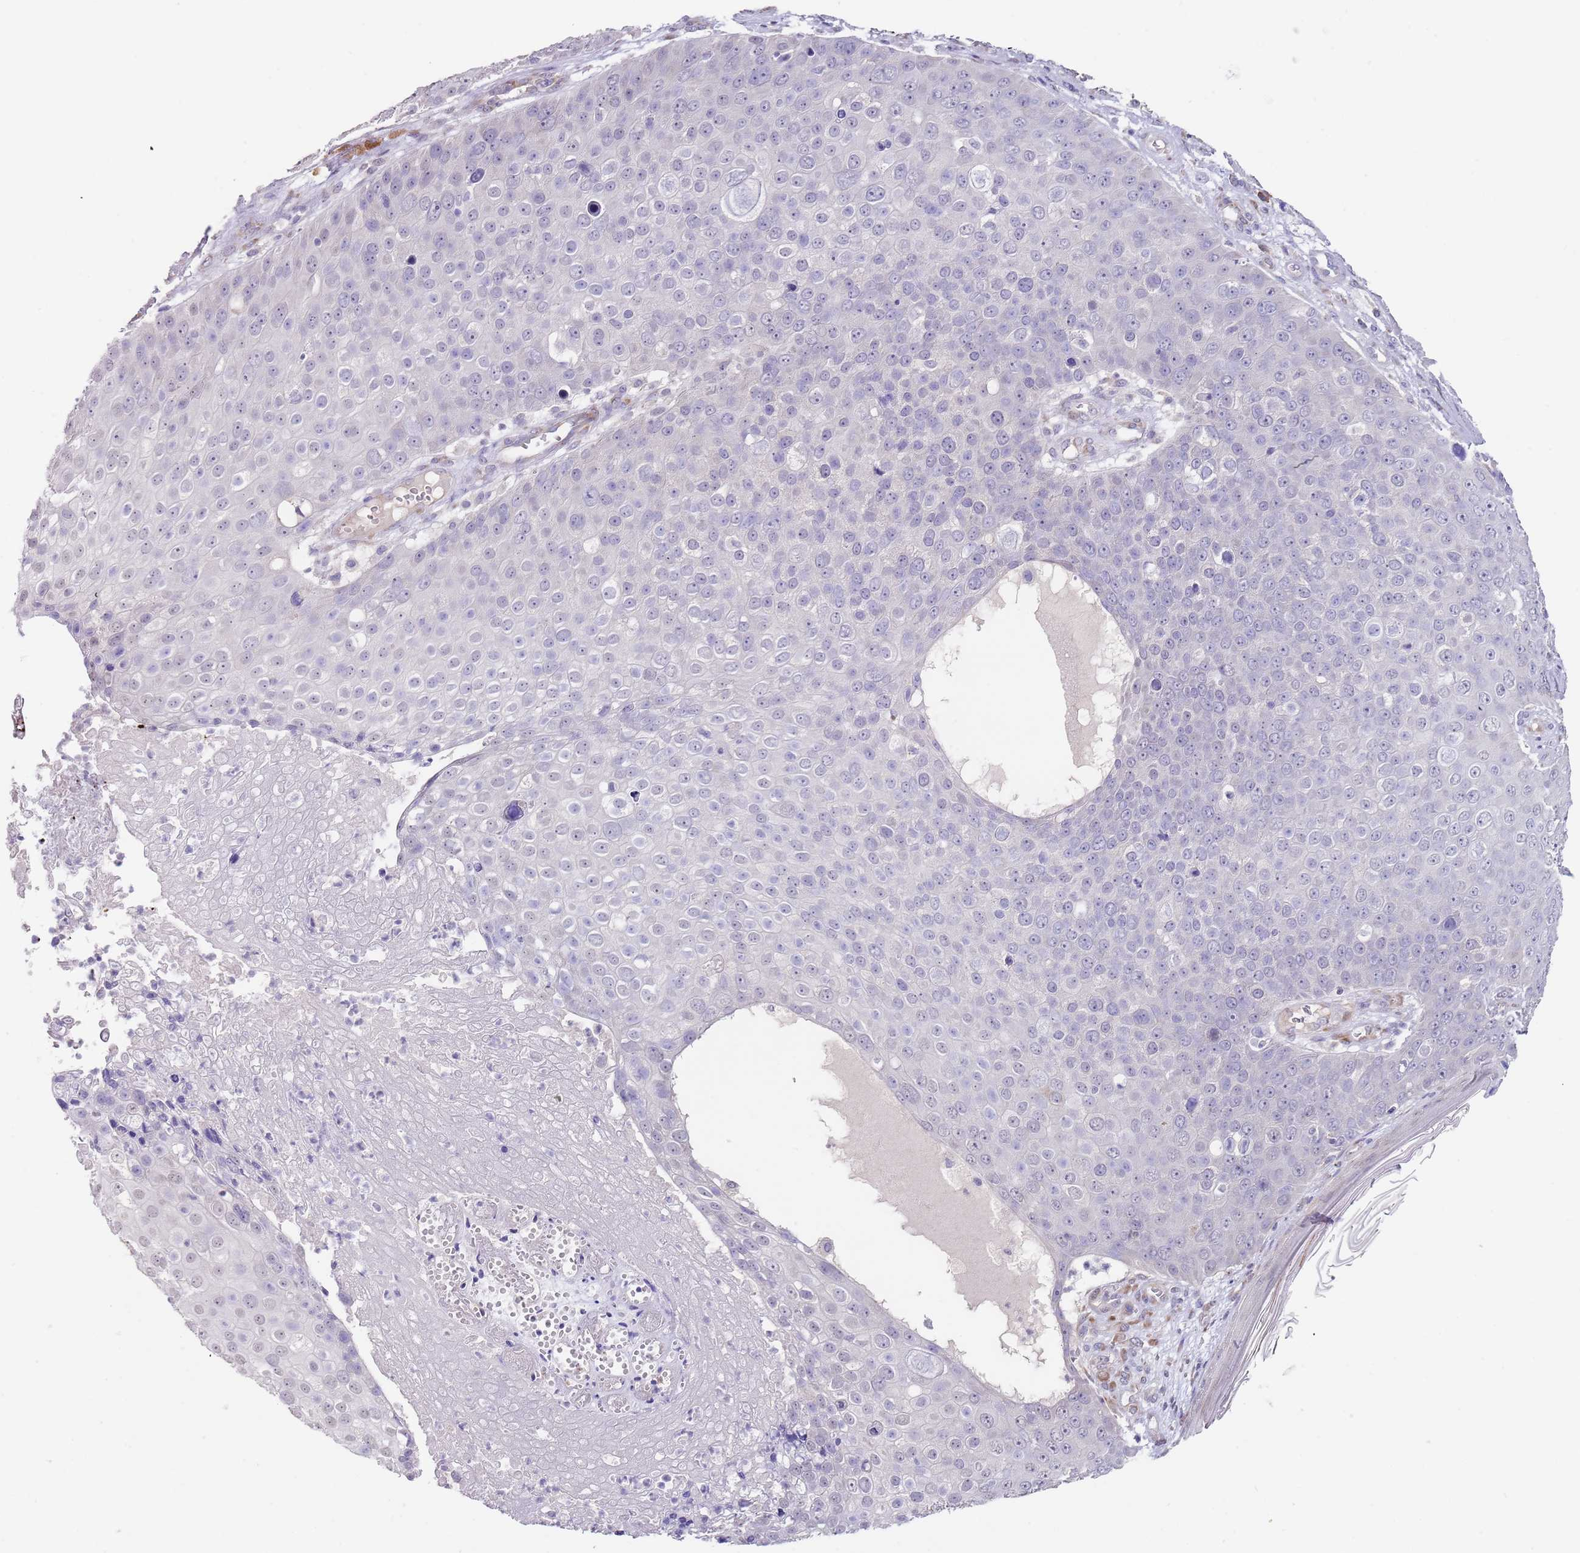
{"staining": {"intensity": "negative", "quantity": "none", "location": "none"}, "tissue": "skin cancer", "cell_type": "Tumor cells", "image_type": "cancer", "snomed": [{"axis": "morphology", "description": "Squamous cell carcinoma, NOS"}, {"axis": "topography", "description": "Skin"}], "caption": "Histopathology image shows no significant protein positivity in tumor cells of squamous cell carcinoma (skin). (DAB (3,3'-diaminobenzidine) immunohistochemistry visualized using brightfield microscopy, high magnification).", "gene": "TNRC6C", "patient": {"sex": "male", "age": 71}}